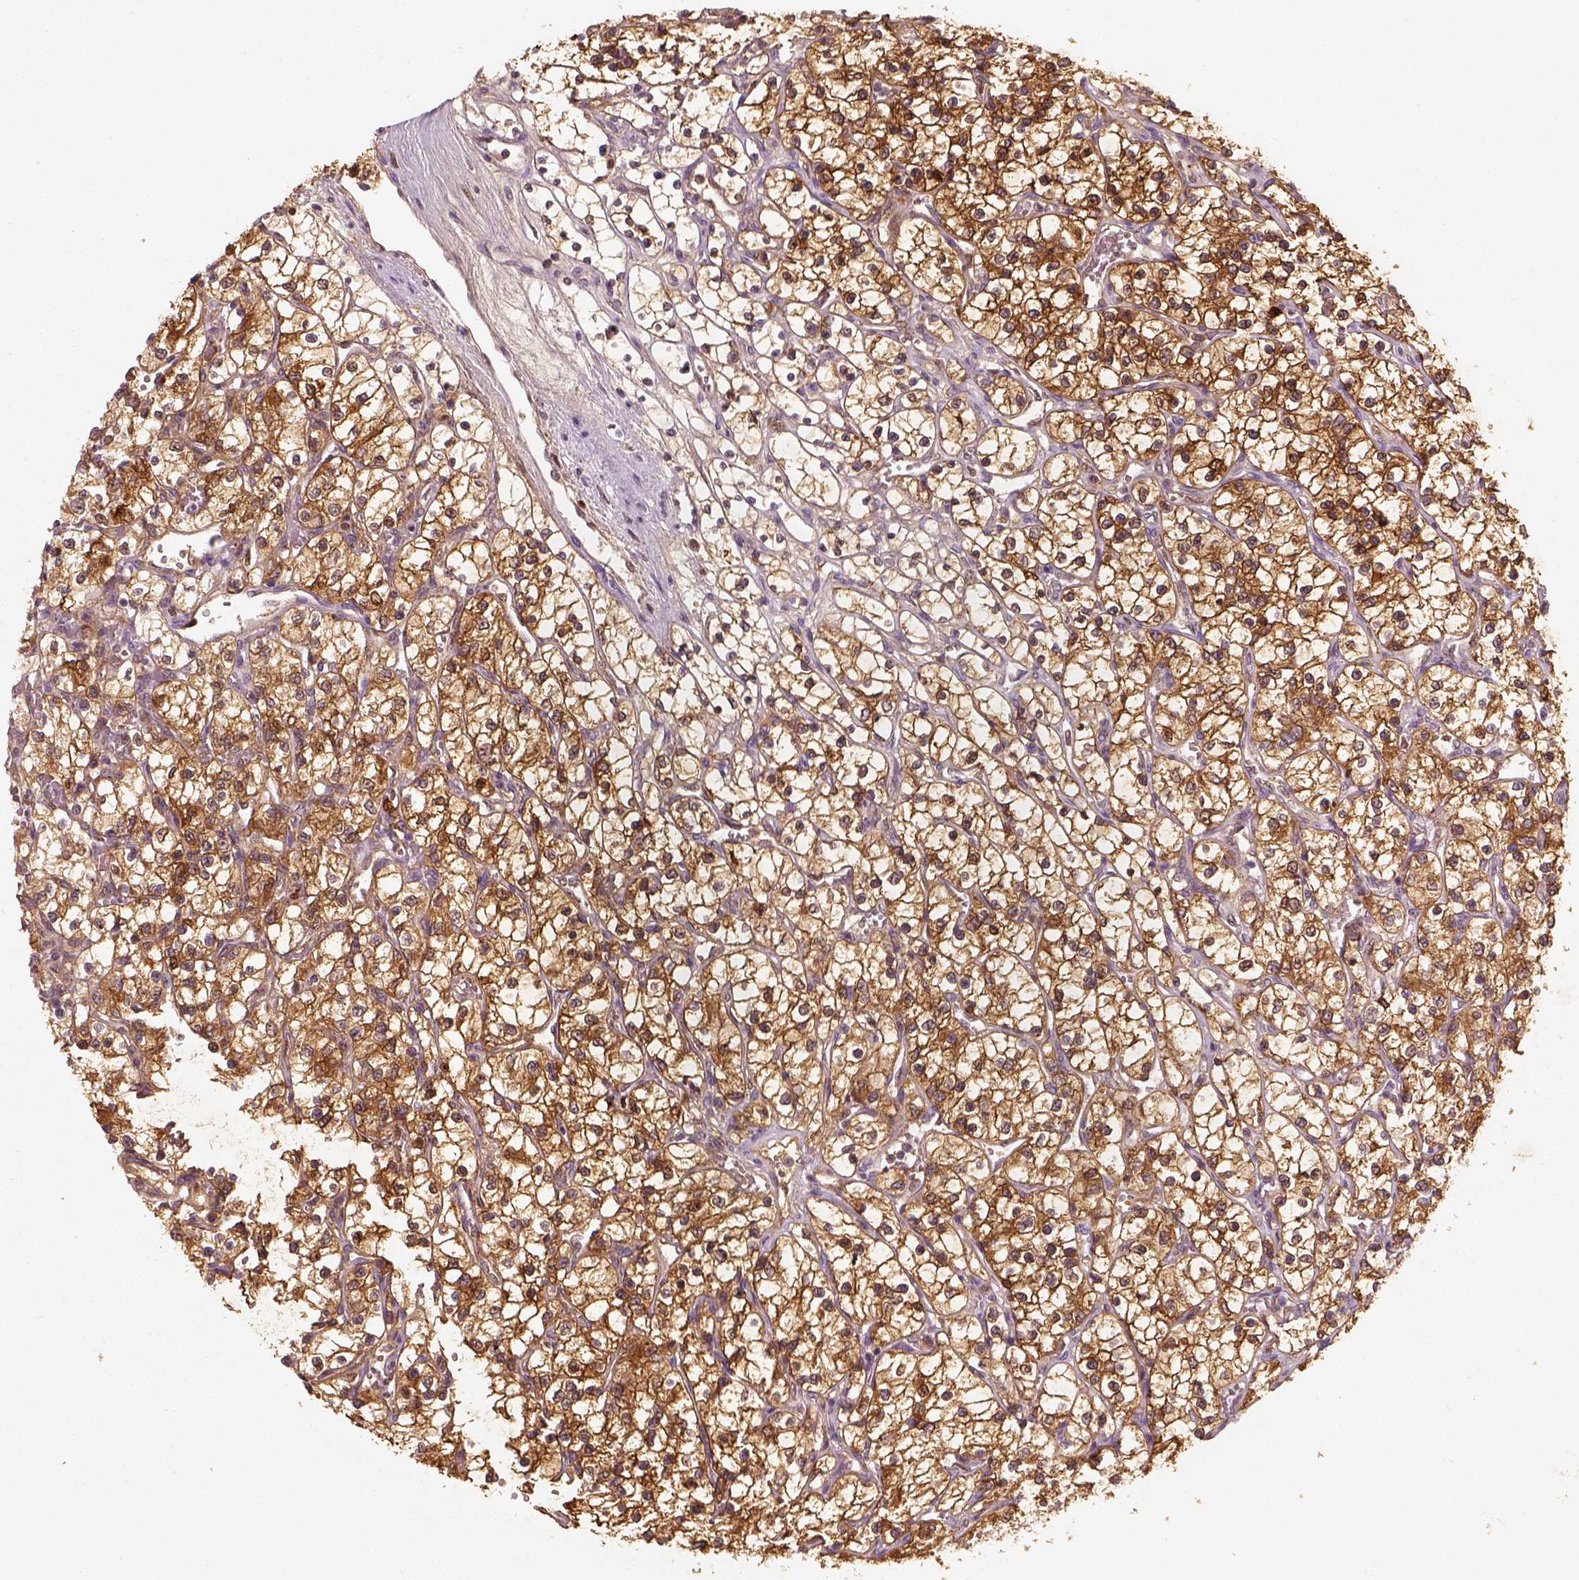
{"staining": {"intensity": "strong", "quantity": ">75%", "location": "cytoplasmic/membranous"}, "tissue": "renal cancer", "cell_type": "Tumor cells", "image_type": "cancer", "snomed": [{"axis": "morphology", "description": "Adenocarcinoma, NOS"}, {"axis": "topography", "description": "Kidney"}], "caption": "The histopathology image displays staining of adenocarcinoma (renal), revealing strong cytoplasmic/membranous protein expression (brown color) within tumor cells.", "gene": "SQSTM1", "patient": {"sex": "female", "age": 69}}